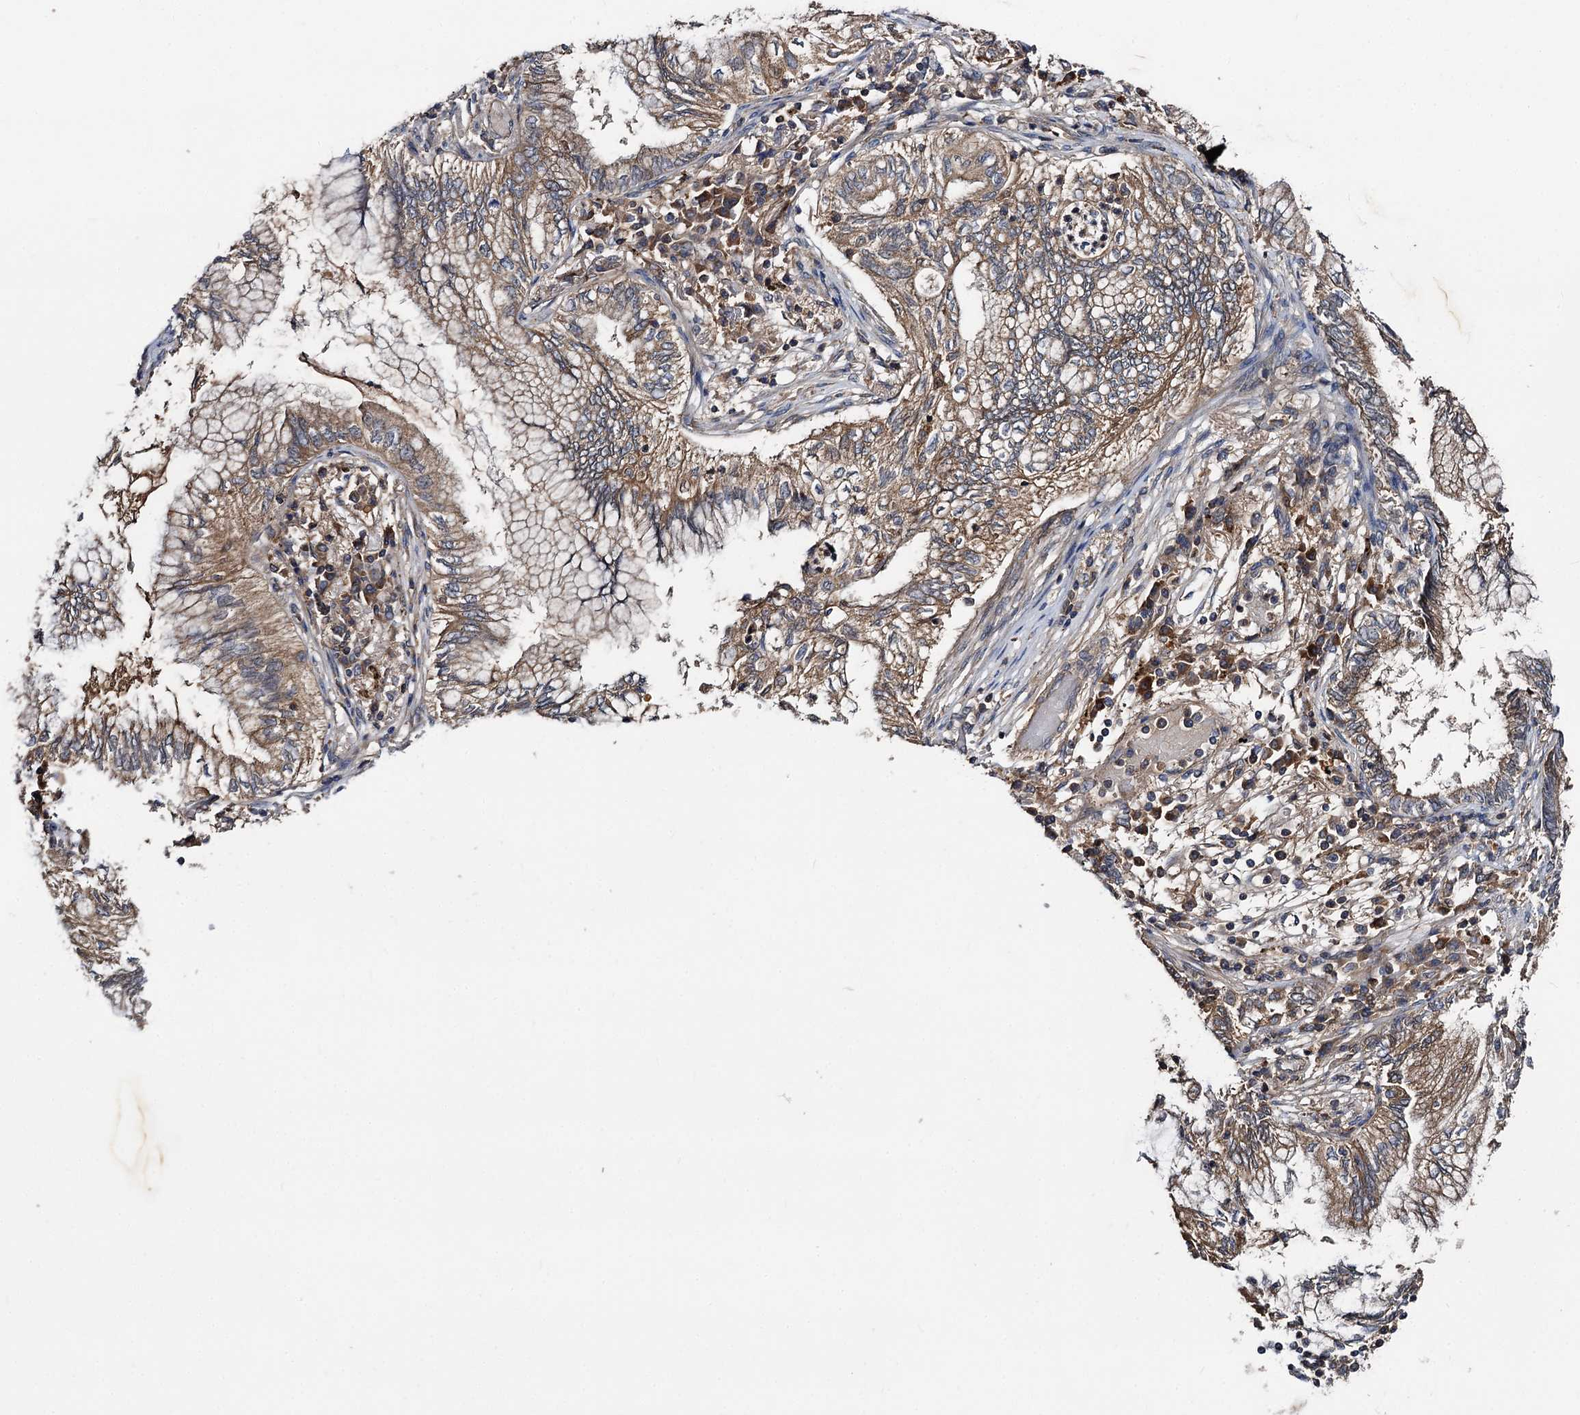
{"staining": {"intensity": "moderate", "quantity": ">75%", "location": "cytoplasmic/membranous"}, "tissue": "lung cancer", "cell_type": "Tumor cells", "image_type": "cancer", "snomed": [{"axis": "morphology", "description": "Adenocarcinoma, NOS"}, {"axis": "topography", "description": "Lung"}], "caption": "Protein expression by IHC shows moderate cytoplasmic/membranous expression in approximately >75% of tumor cells in adenocarcinoma (lung).", "gene": "TEX9", "patient": {"sex": "female", "age": 70}}